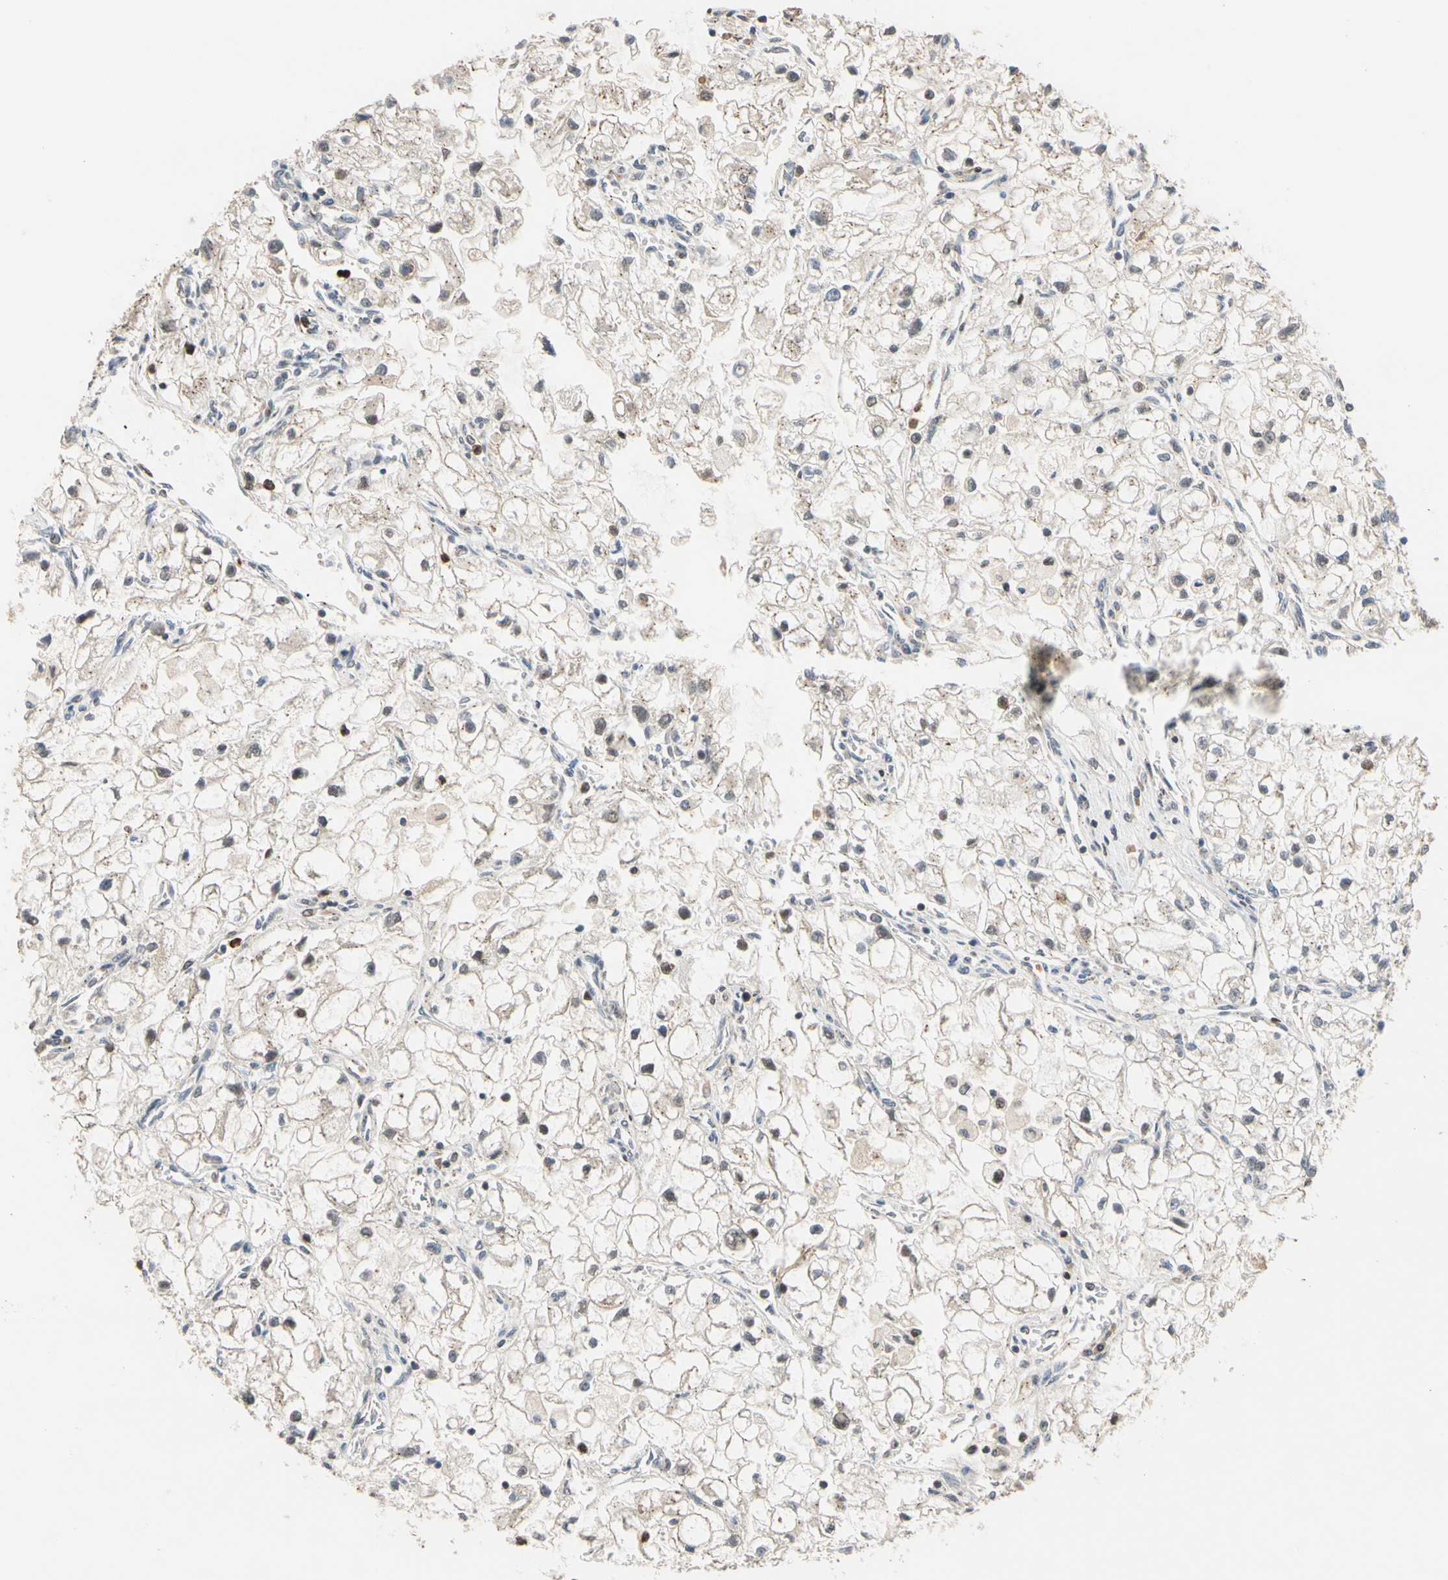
{"staining": {"intensity": "weak", "quantity": "<25%", "location": "cytoplasmic/membranous"}, "tissue": "renal cancer", "cell_type": "Tumor cells", "image_type": "cancer", "snomed": [{"axis": "morphology", "description": "Adenocarcinoma, NOS"}, {"axis": "topography", "description": "Kidney"}], "caption": "This photomicrograph is of renal cancer stained with IHC to label a protein in brown with the nuclei are counter-stained blue. There is no expression in tumor cells.", "gene": "IP6K2", "patient": {"sex": "female", "age": 70}}